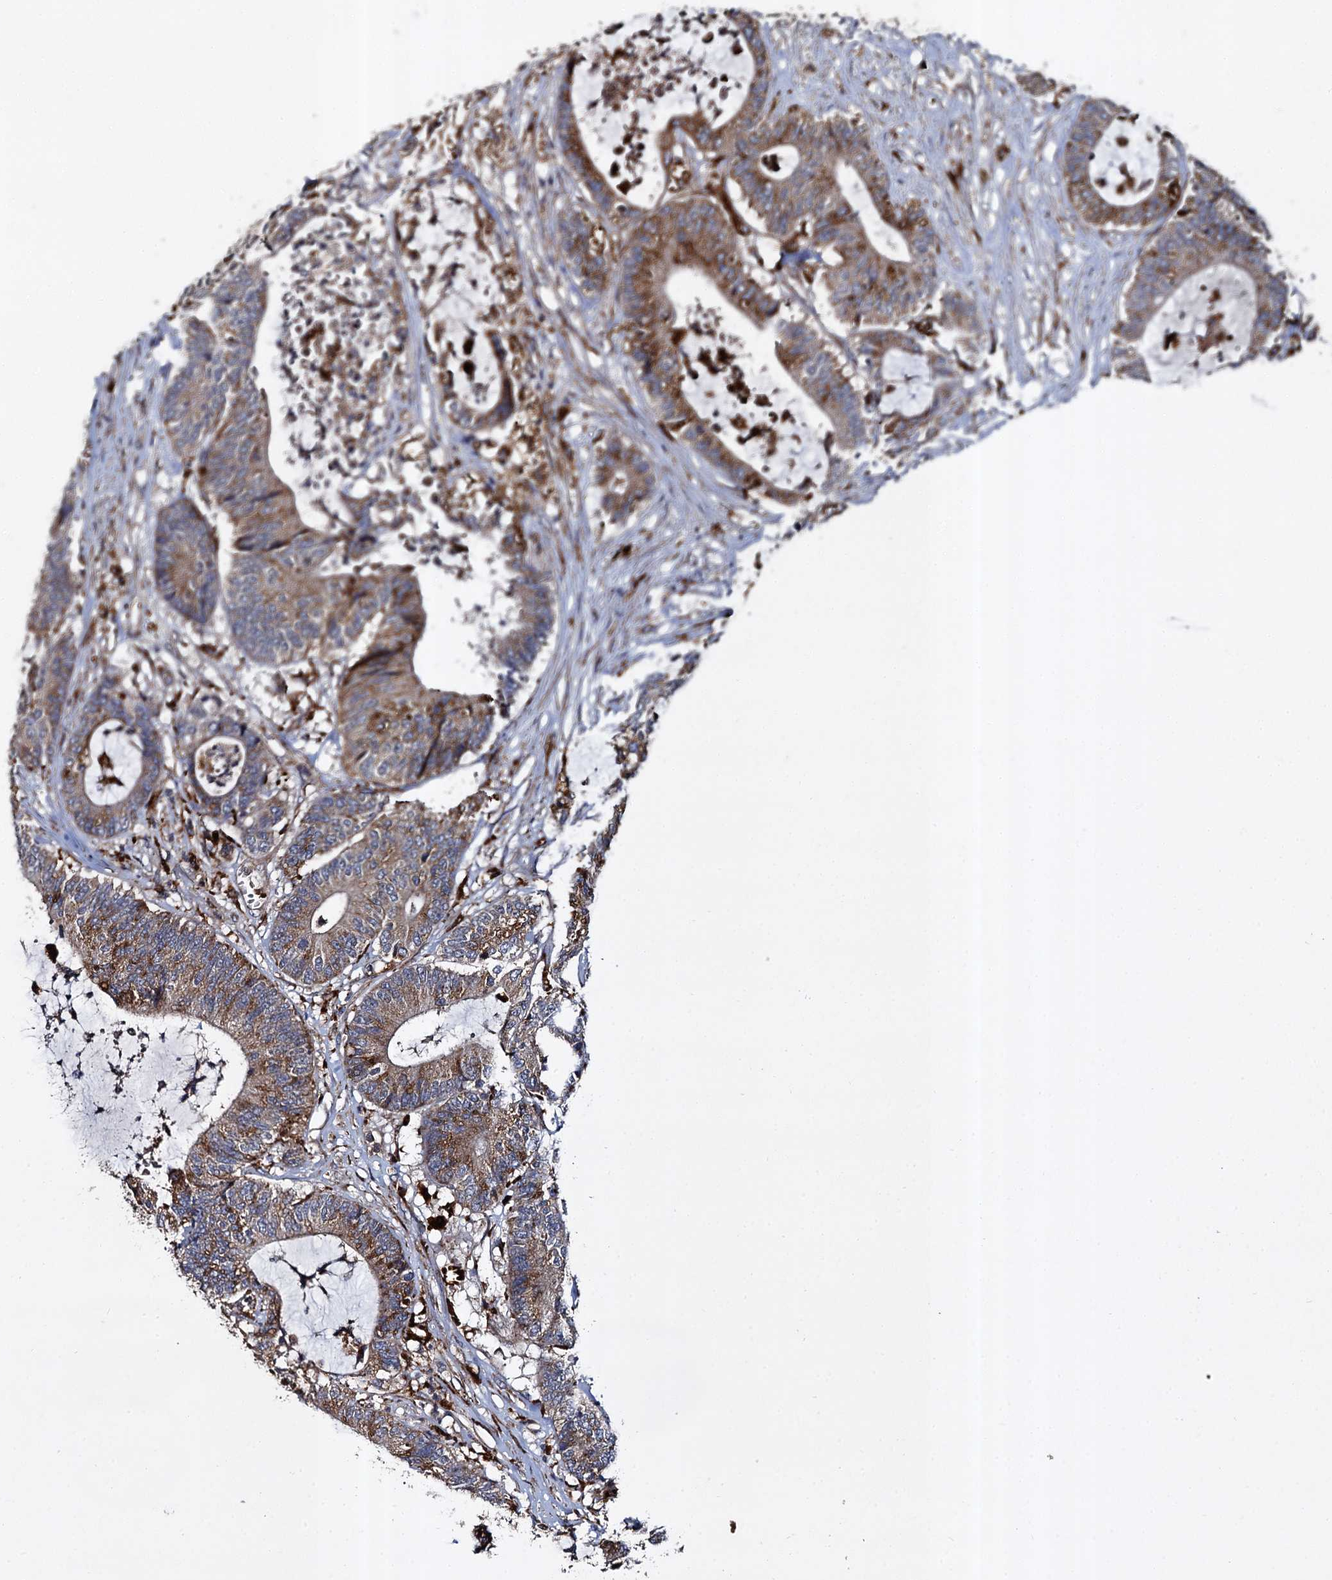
{"staining": {"intensity": "strong", "quantity": "25%-75%", "location": "cytoplasmic/membranous"}, "tissue": "colorectal cancer", "cell_type": "Tumor cells", "image_type": "cancer", "snomed": [{"axis": "morphology", "description": "Adenocarcinoma, NOS"}, {"axis": "topography", "description": "Colon"}], "caption": "Immunohistochemical staining of colorectal adenocarcinoma demonstrates high levels of strong cytoplasmic/membranous staining in about 25%-75% of tumor cells.", "gene": "GBA1", "patient": {"sex": "female", "age": 84}}